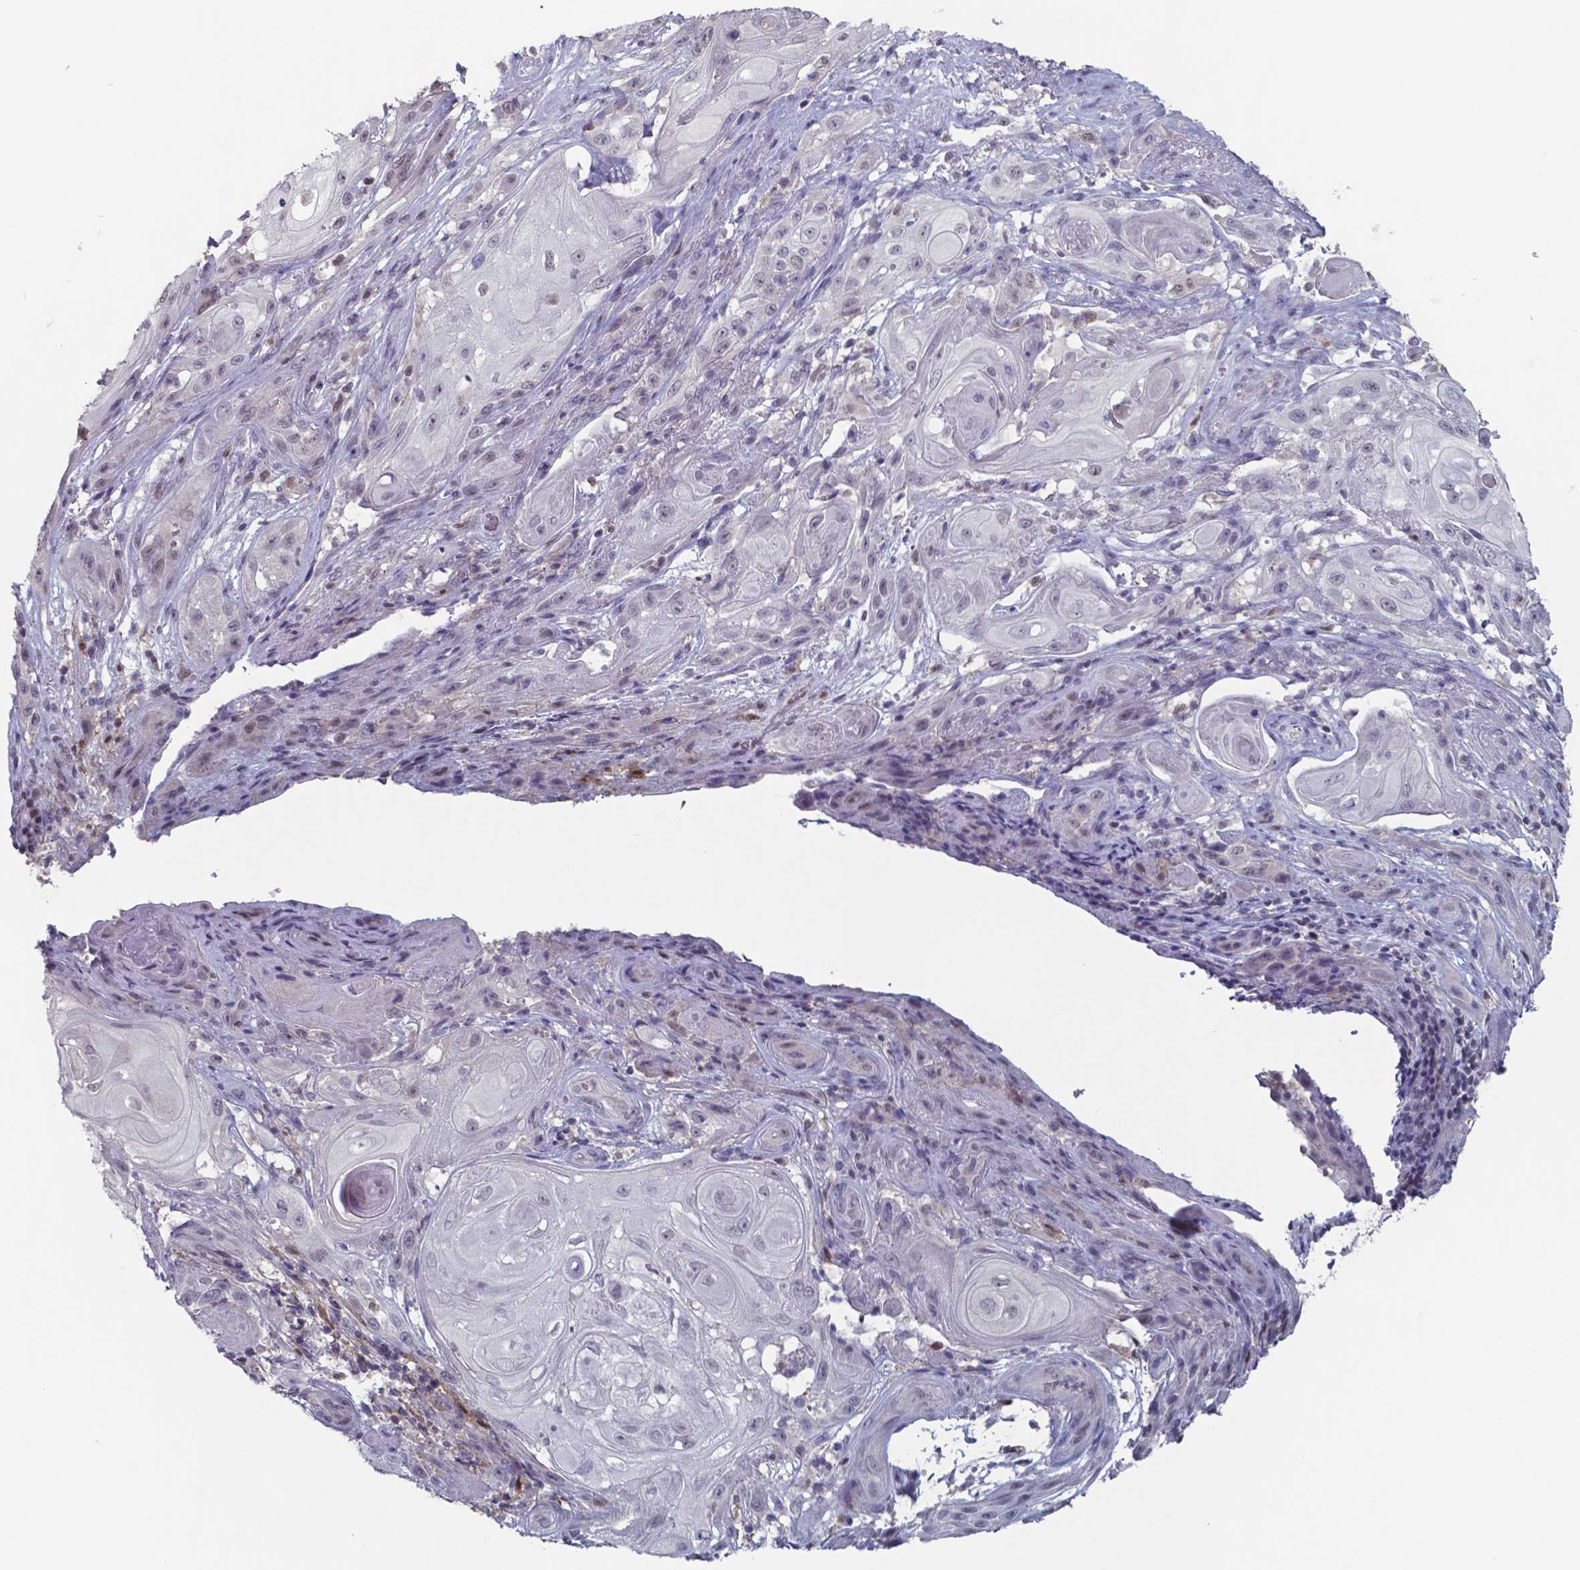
{"staining": {"intensity": "negative", "quantity": "none", "location": "none"}, "tissue": "skin cancer", "cell_type": "Tumor cells", "image_type": "cancer", "snomed": [{"axis": "morphology", "description": "Squamous cell carcinoma, NOS"}, {"axis": "topography", "description": "Skin"}], "caption": "This is an IHC image of skin cancer. There is no staining in tumor cells.", "gene": "TDP2", "patient": {"sex": "male", "age": 62}}